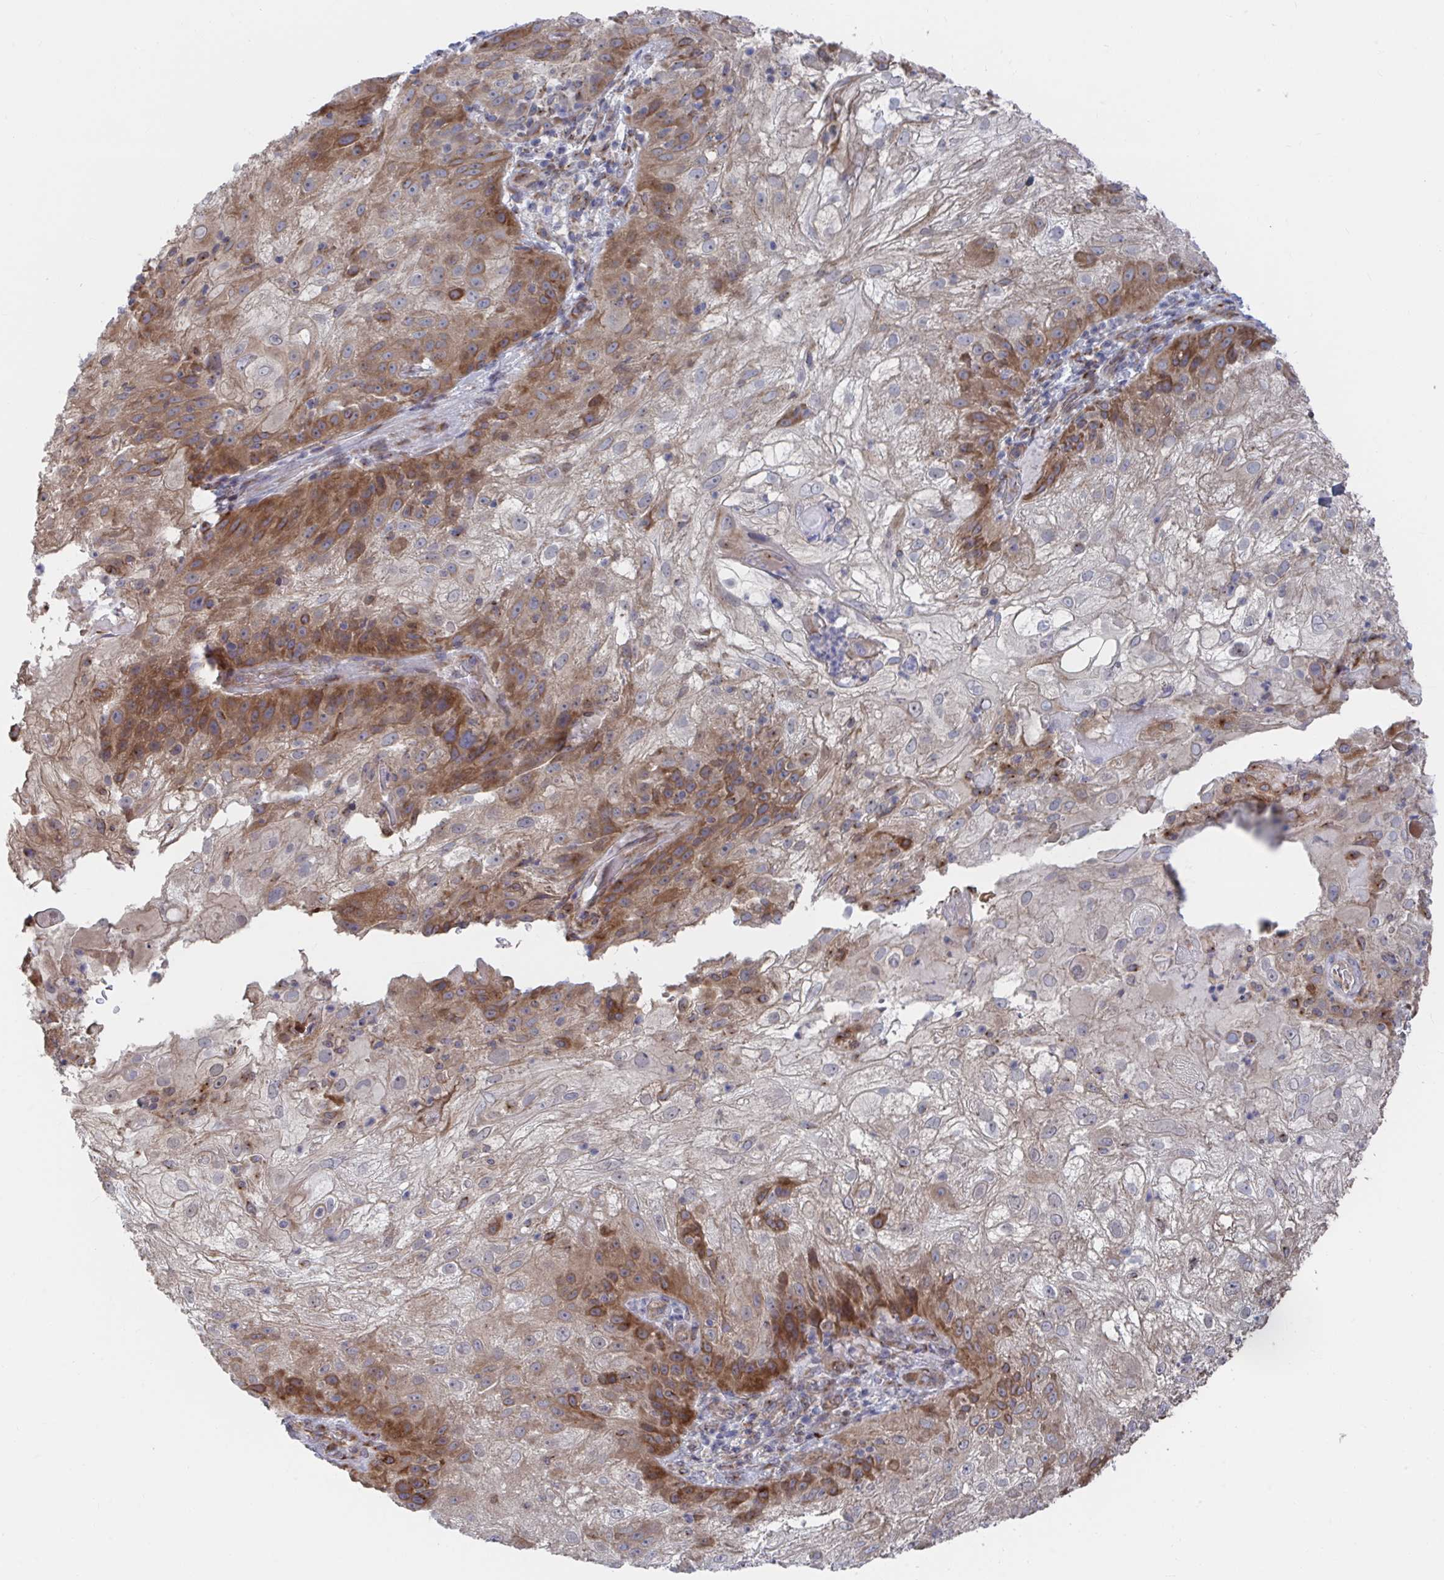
{"staining": {"intensity": "strong", "quantity": "25%-75%", "location": "cytoplasmic/membranous"}, "tissue": "skin cancer", "cell_type": "Tumor cells", "image_type": "cancer", "snomed": [{"axis": "morphology", "description": "Normal tissue, NOS"}, {"axis": "morphology", "description": "Squamous cell carcinoma, NOS"}, {"axis": "topography", "description": "Skin"}], "caption": "Protein staining by immunohistochemistry exhibits strong cytoplasmic/membranous expression in approximately 25%-75% of tumor cells in skin squamous cell carcinoma.", "gene": "FJX1", "patient": {"sex": "female", "age": 83}}